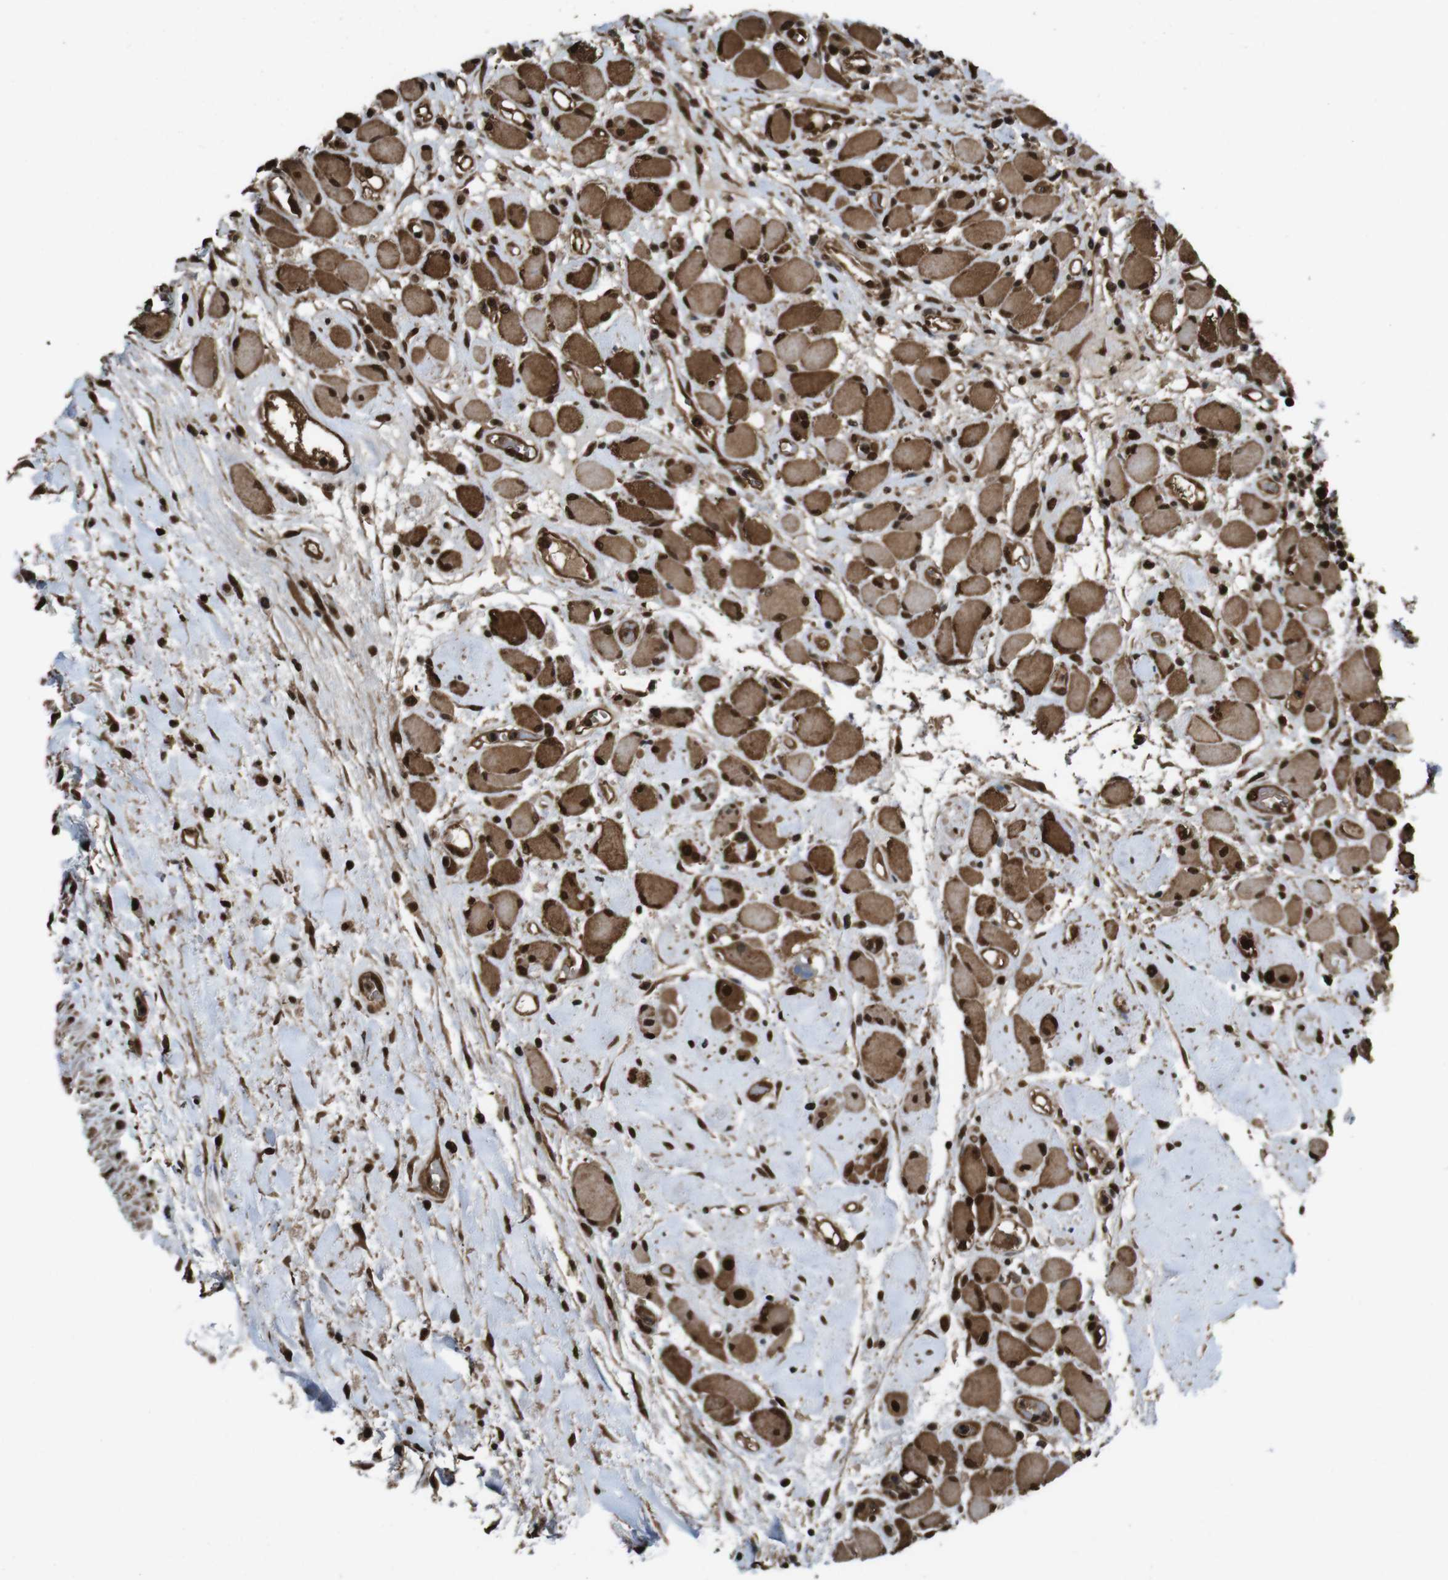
{"staining": {"intensity": "strong", "quantity": ">75%", "location": "cytoplasmic/membranous,nuclear"}, "tissue": "head and neck cancer", "cell_type": "Tumor cells", "image_type": "cancer", "snomed": [{"axis": "morphology", "description": "Squamous cell carcinoma, NOS"}, {"axis": "topography", "description": "Head-Neck"}], "caption": "Head and neck cancer (squamous cell carcinoma) stained with DAB immunohistochemistry reveals high levels of strong cytoplasmic/membranous and nuclear expression in approximately >75% of tumor cells.", "gene": "VCP", "patient": {"sex": "male", "age": 62}}